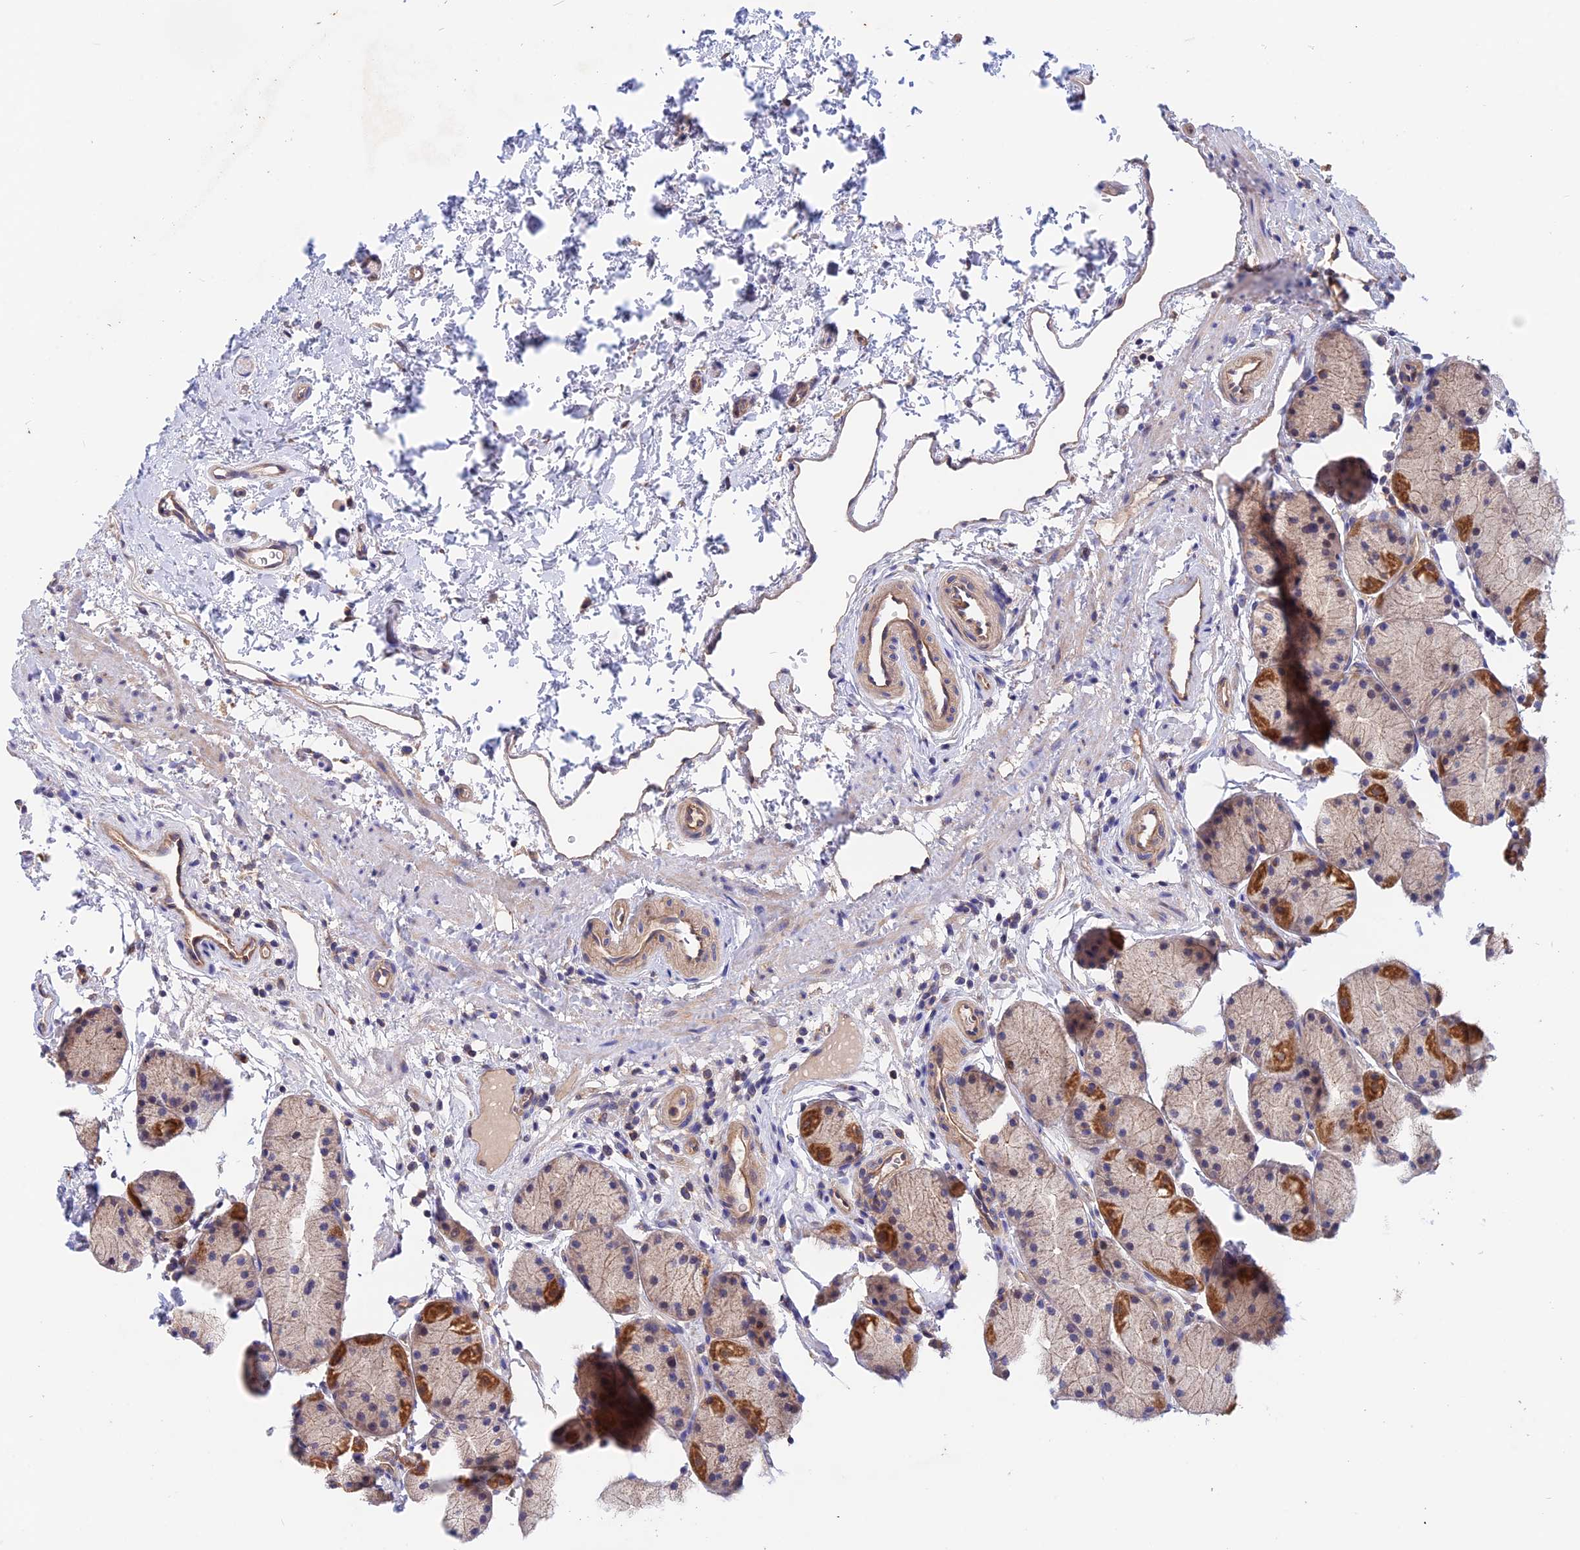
{"staining": {"intensity": "moderate", "quantity": "25%-75%", "location": "cytoplasmic/membranous"}, "tissue": "stomach", "cell_type": "Glandular cells", "image_type": "normal", "snomed": [{"axis": "morphology", "description": "Normal tissue, NOS"}, {"axis": "topography", "description": "Stomach, upper"}, {"axis": "topography", "description": "Stomach"}], "caption": "Immunohistochemical staining of benign stomach shows moderate cytoplasmic/membranous protein expression in about 25%-75% of glandular cells. The staining was performed using DAB, with brown indicating positive protein expression. Nuclei are stained blue with hematoxylin.", "gene": "HYCC1", "patient": {"sex": "male", "age": 47}}